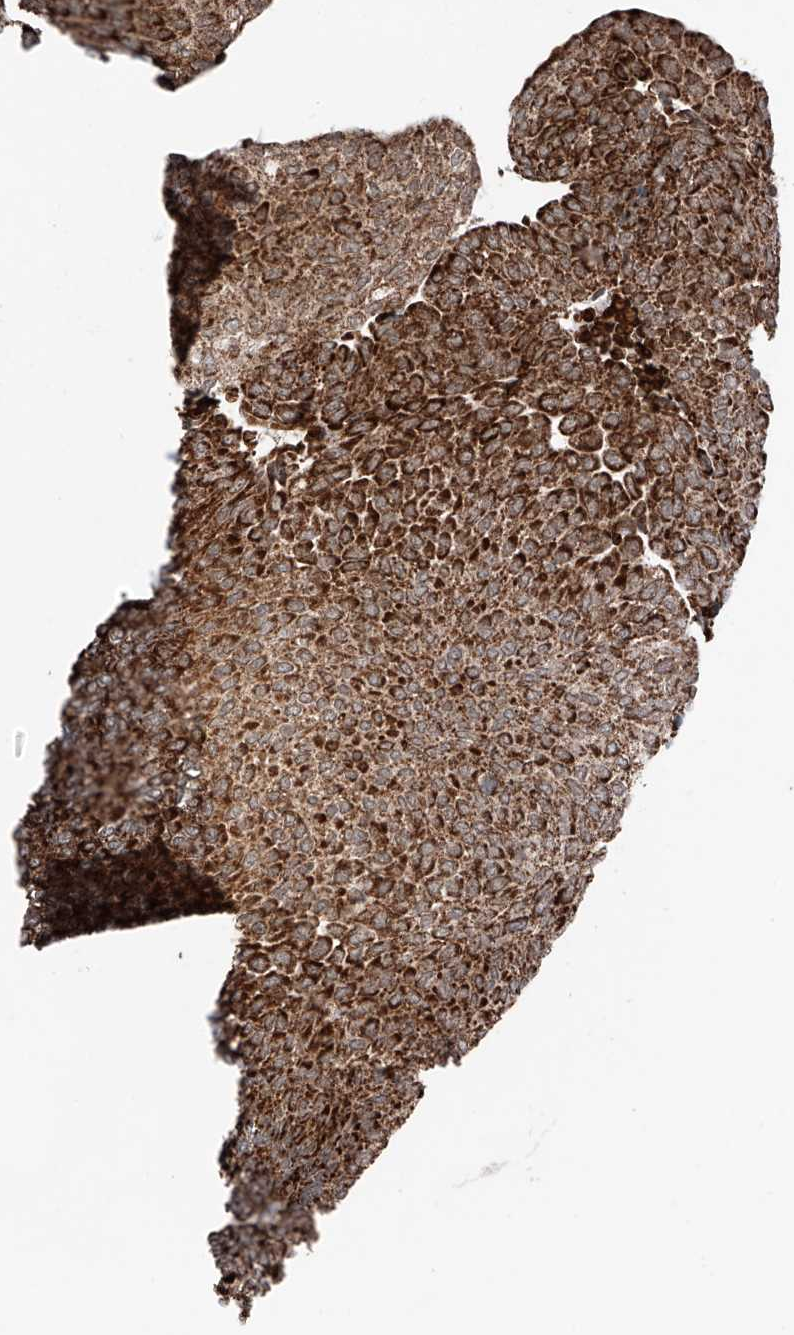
{"staining": {"intensity": "strong", "quantity": ">75%", "location": "cytoplasmic/membranous"}, "tissue": "urothelial cancer", "cell_type": "Tumor cells", "image_type": "cancer", "snomed": [{"axis": "morphology", "description": "Urothelial carcinoma, Low grade"}, {"axis": "topography", "description": "Urinary bladder"}], "caption": "A high amount of strong cytoplasmic/membranous staining is appreciated in about >75% of tumor cells in urothelial cancer tissue.", "gene": "ZSCAN29", "patient": {"sex": "female", "age": 79}}